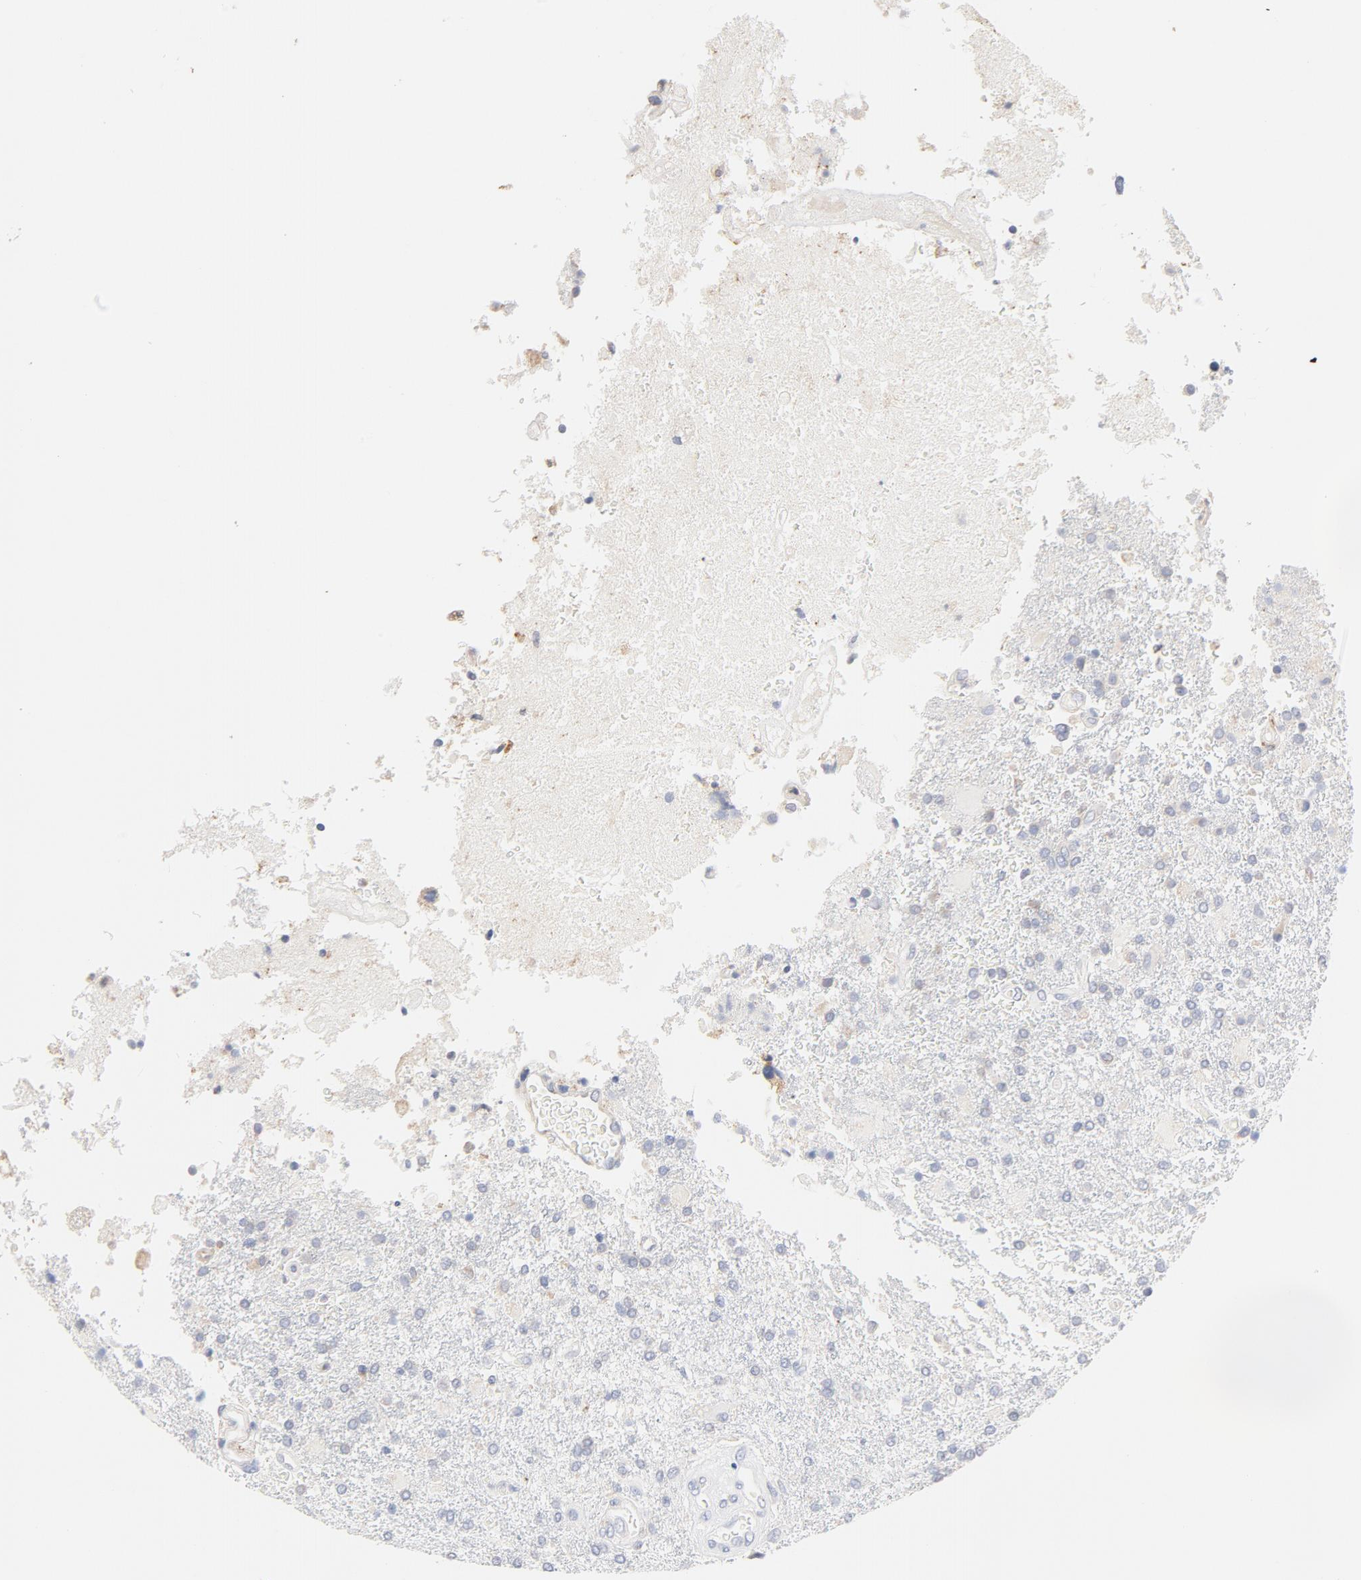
{"staining": {"intensity": "weak", "quantity": "<25%", "location": "cytoplasmic/membranous"}, "tissue": "glioma", "cell_type": "Tumor cells", "image_type": "cancer", "snomed": [{"axis": "morphology", "description": "Glioma, malignant, High grade"}, {"axis": "topography", "description": "Cerebral cortex"}], "caption": "Immunohistochemistry histopathology image of neoplastic tissue: human malignant glioma (high-grade) stained with DAB (3,3'-diaminobenzidine) exhibits no significant protein expression in tumor cells.", "gene": "TLR4", "patient": {"sex": "male", "age": 79}}